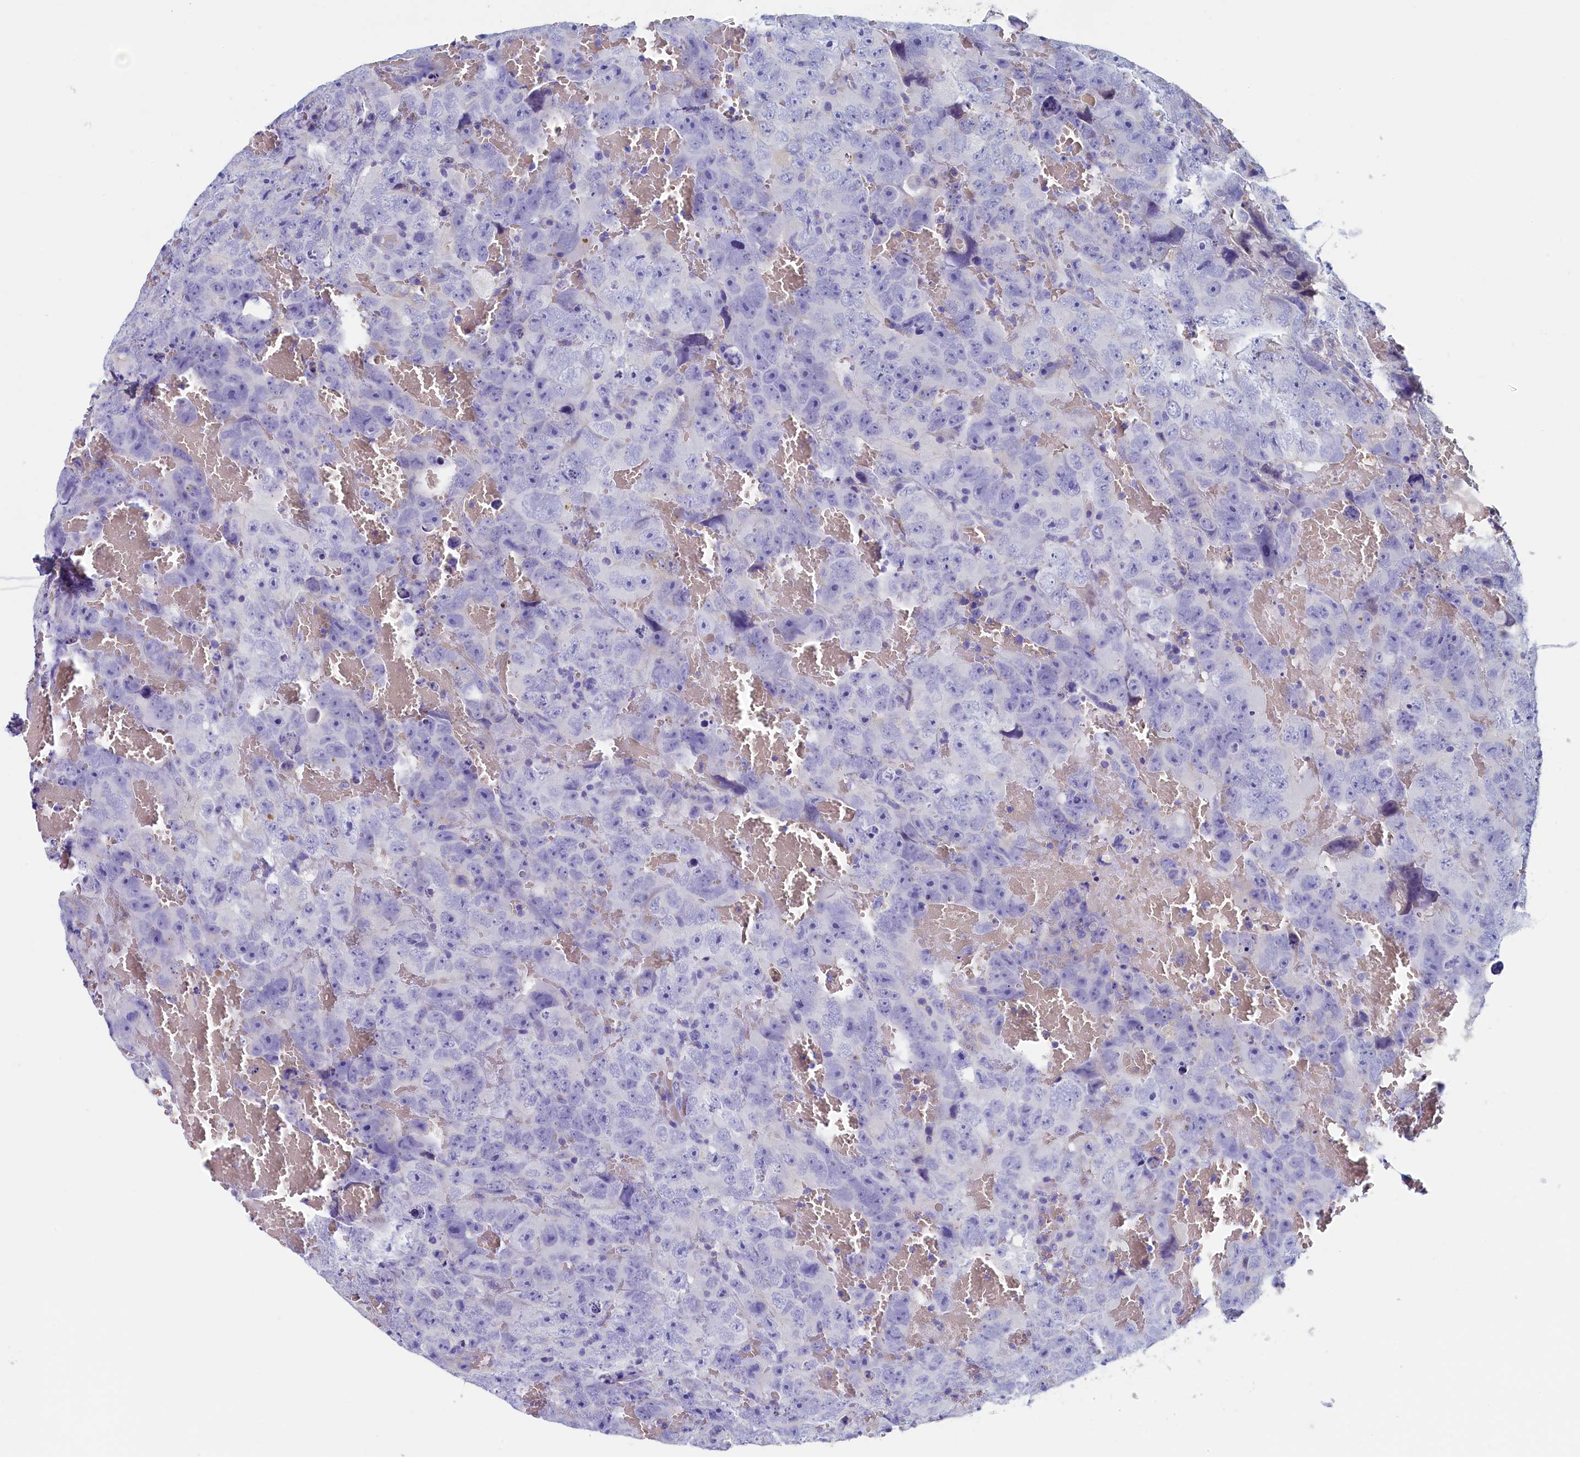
{"staining": {"intensity": "negative", "quantity": "none", "location": "none"}, "tissue": "testis cancer", "cell_type": "Tumor cells", "image_type": "cancer", "snomed": [{"axis": "morphology", "description": "Carcinoma, Embryonal, NOS"}, {"axis": "topography", "description": "Testis"}], "caption": "Tumor cells show no significant protein positivity in testis cancer.", "gene": "GUCA1C", "patient": {"sex": "male", "age": 45}}